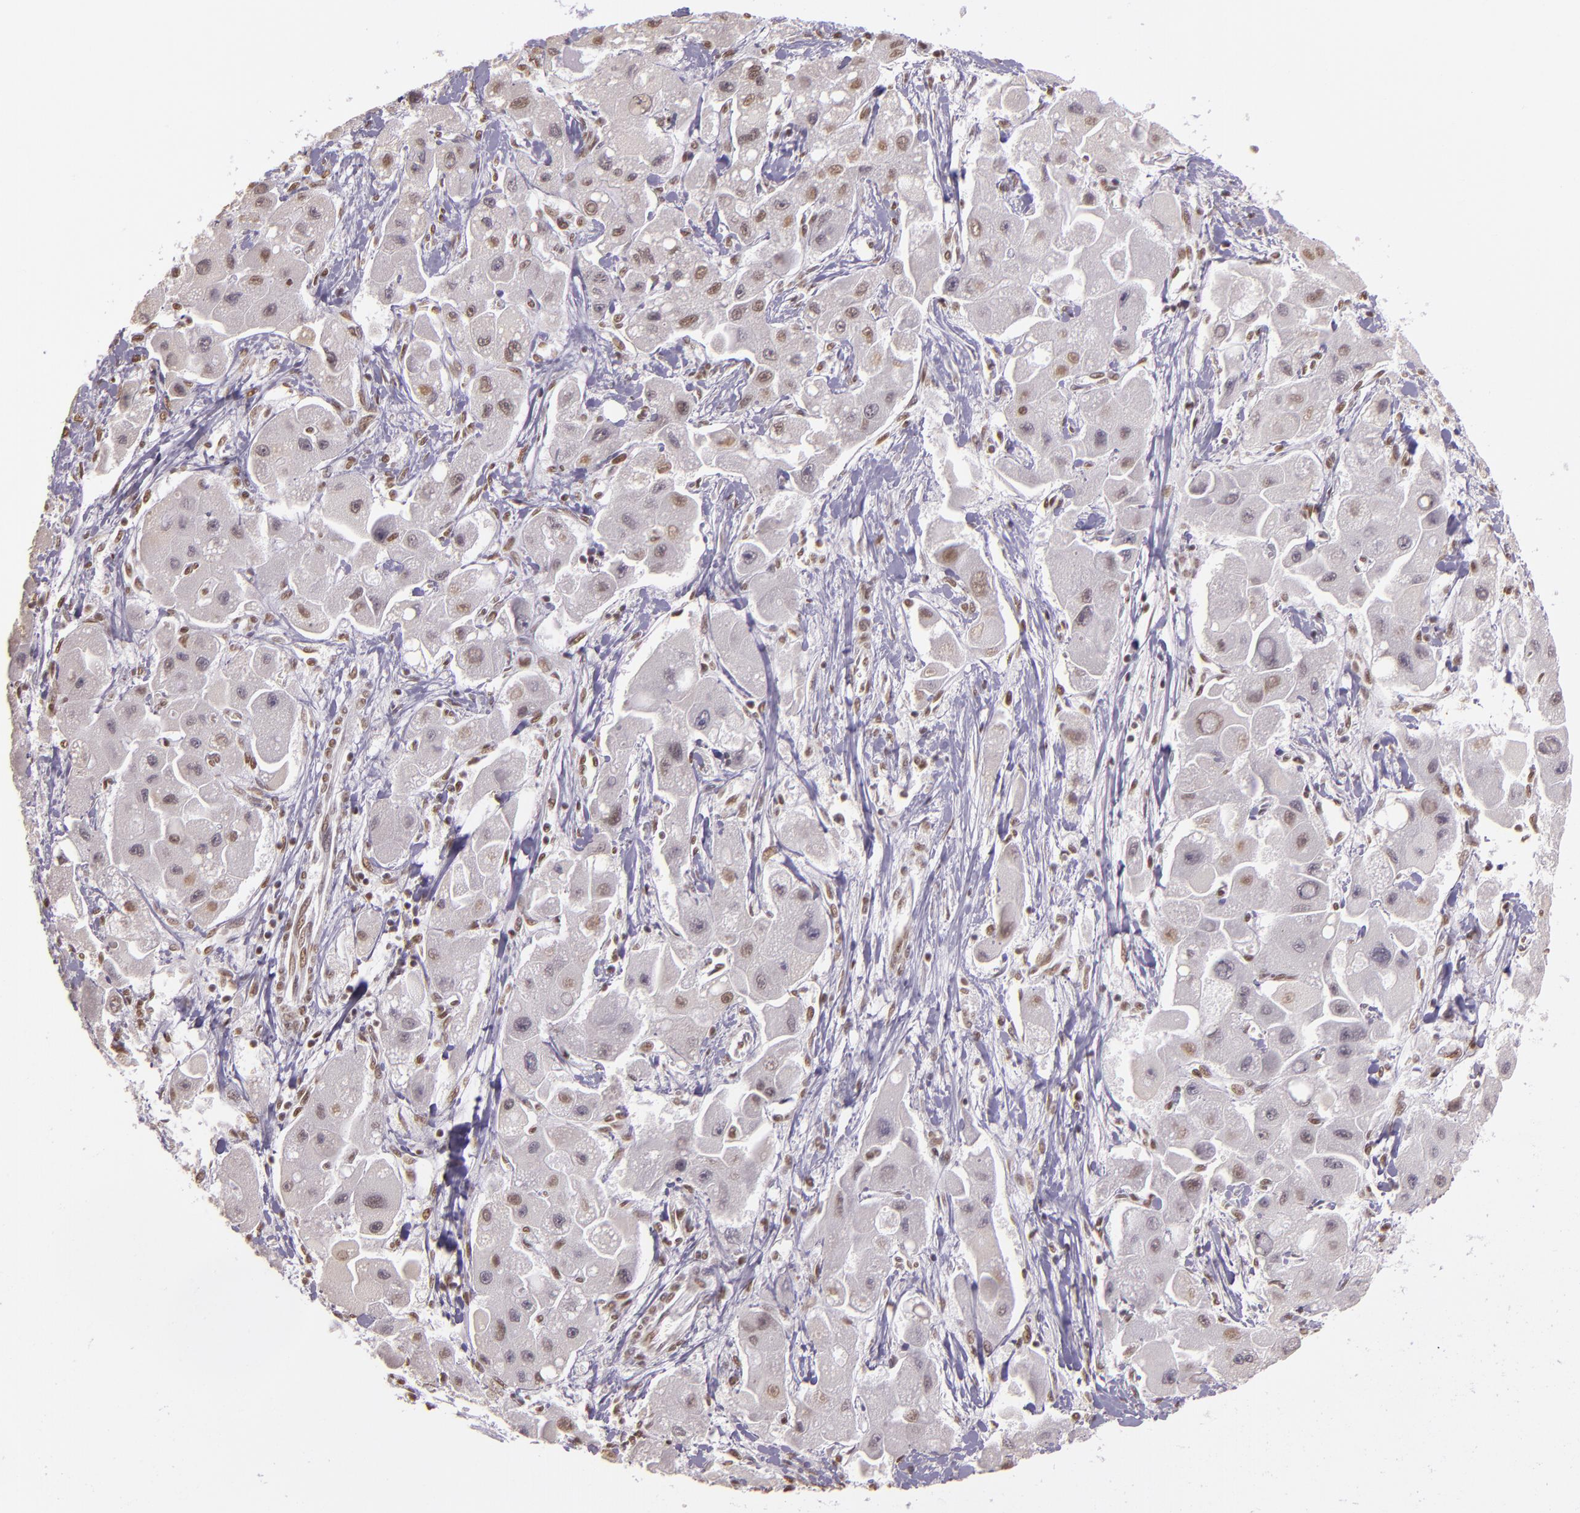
{"staining": {"intensity": "weak", "quantity": "<25%", "location": "nuclear"}, "tissue": "liver cancer", "cell_type": "Tumor cells", "image_type": "cancer", "snomed": [{"axis": "morphology", "description": "Carcinoma, Hepatocellular, NOS"}, {"axis": "topography", "description": "Liver"}], "caption": "This is an immunohistochemistry micrograph of liver hepatocellular carcinoma. There is no staining in tumor cells.", "gene": "USF1", "patient": {"sex": "male", "age": 24}}